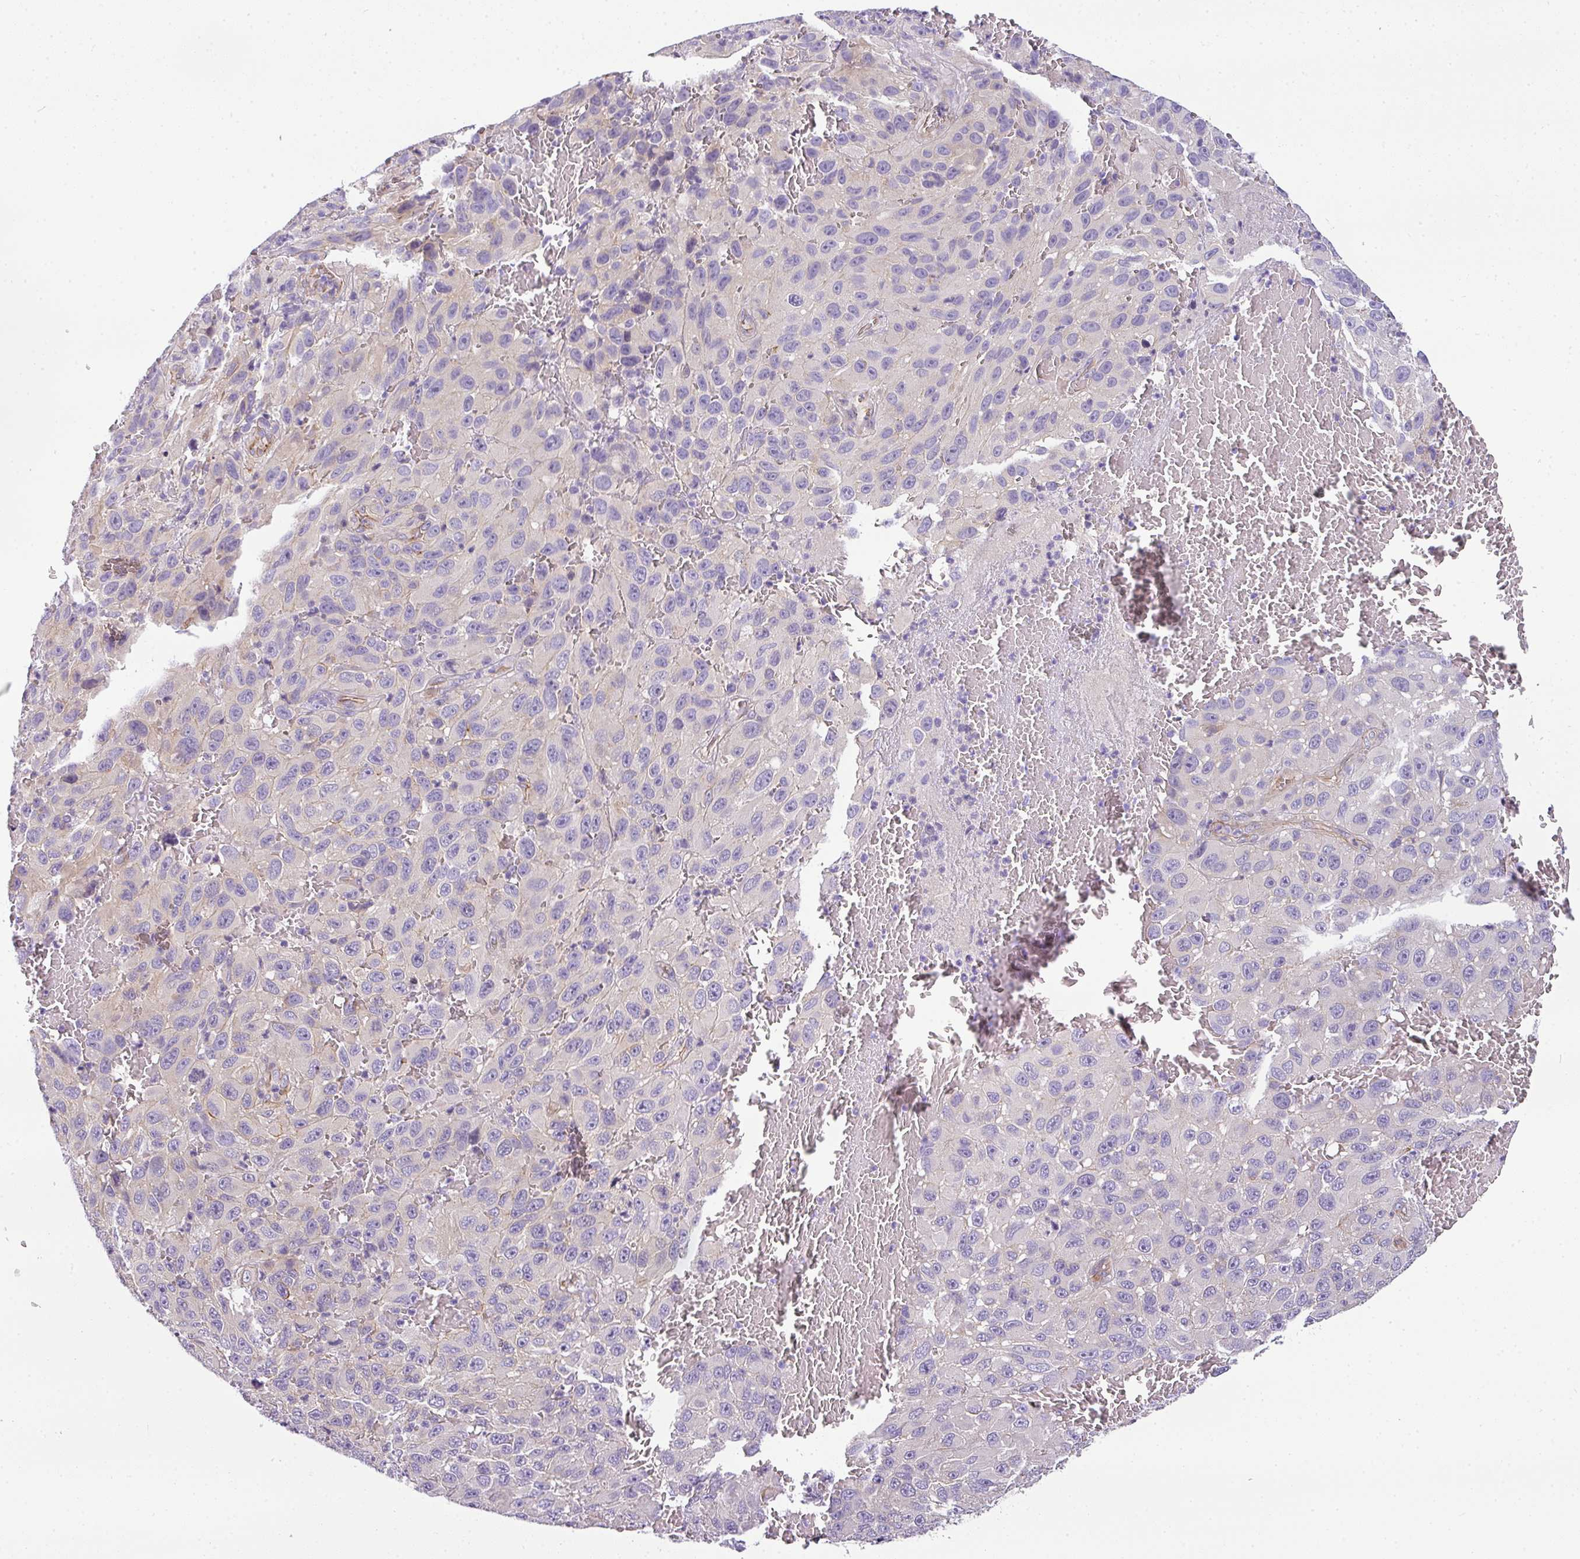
{"staining": {"intensity": "negative", "quantity": "none", "location": "none"}, "tissue": "melanoma", "cell_type": "Tumor cells", "image_type": "cancer", "snomed": [{"axis": "morphology", "description": "Normal tissue, NOS"}, {"axis": "morphology", "description": "Malignant melanoma, NOS"}, {"axis": "topography", "description": "Skin"}], "caption": "Immunohistochemistry (IHC) micrograph of malignant melanoma stained for a protein (brown), which displays no expression in tumor cells.", "gene": "OR11H4", "patient": {"sex": "female", "age": 96}}